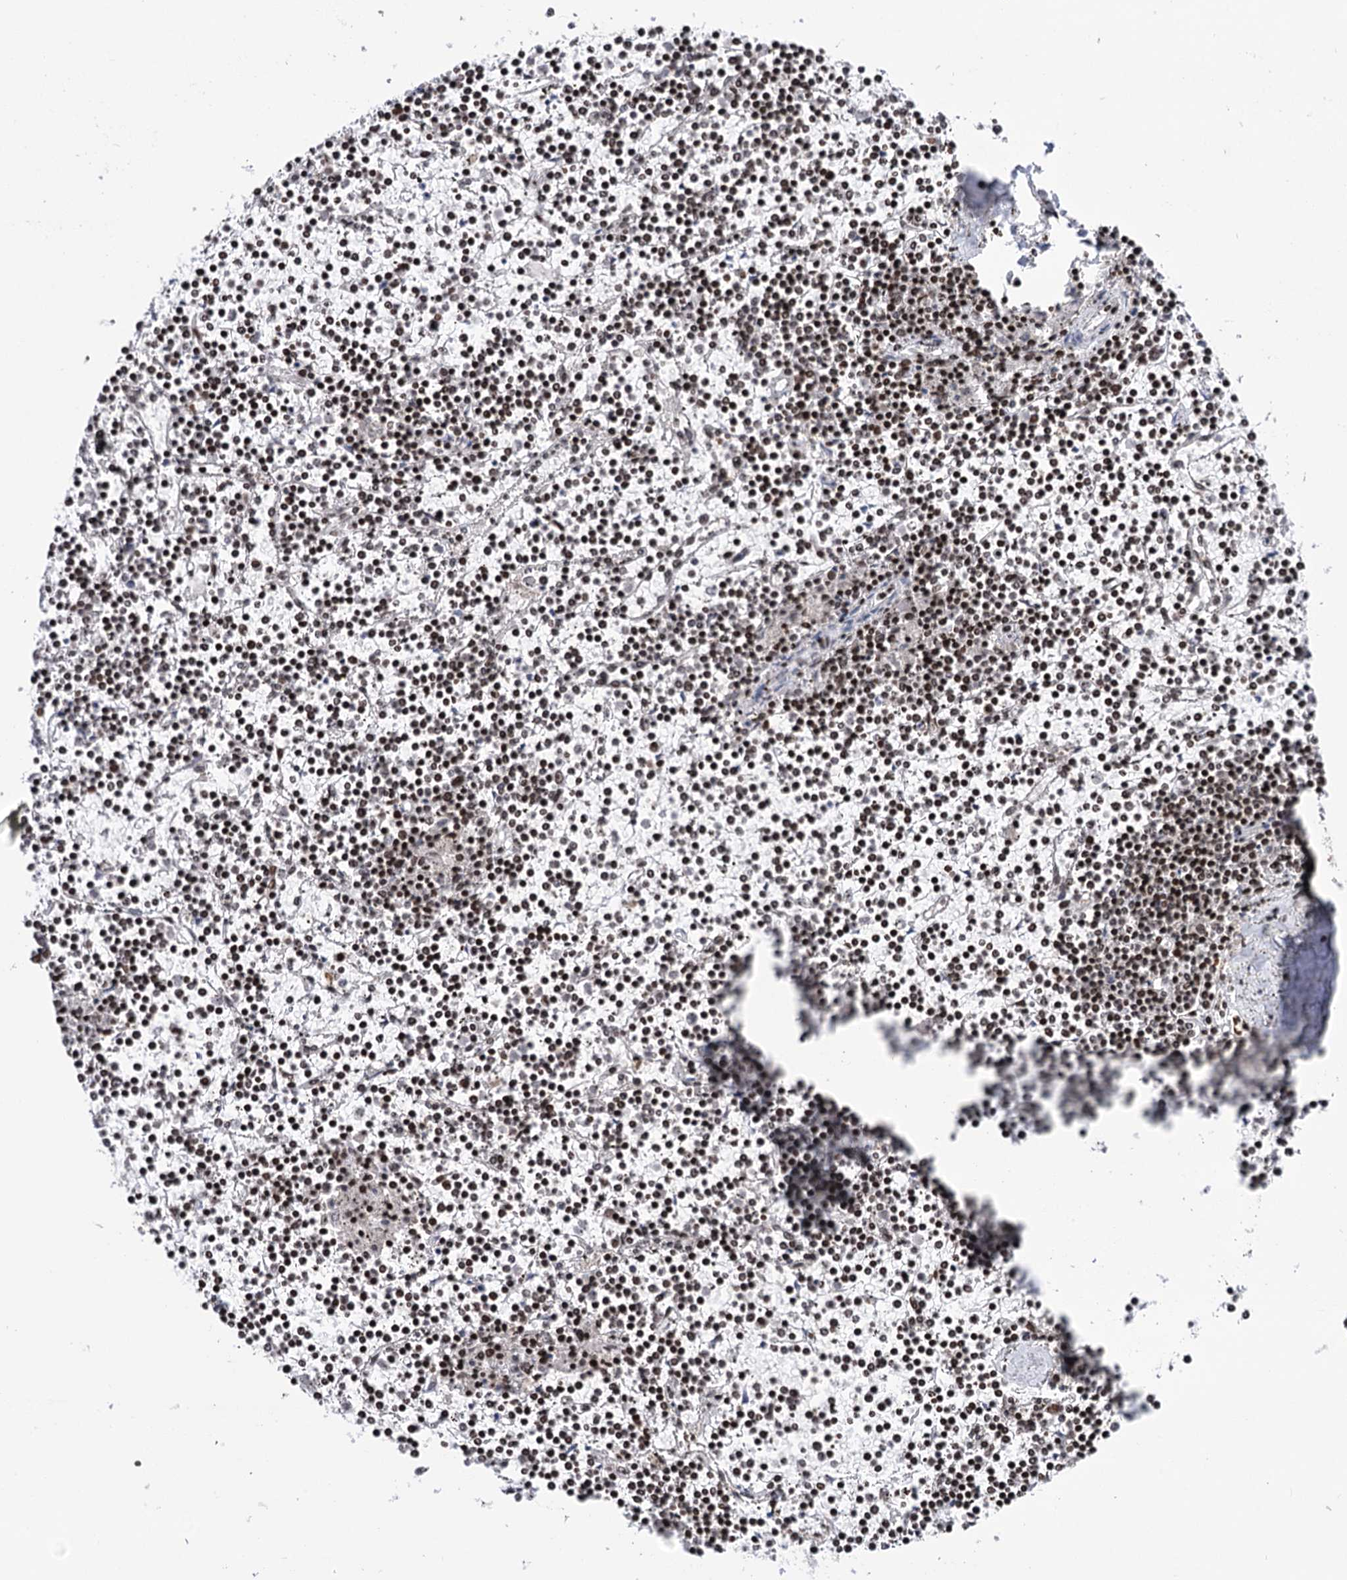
{"staining": {"intensity": "weak", "quantity": "25%-75%", "location": "nuclear"}, "tissue": "lymphoma", "cell_type": "Tumor cells", "image_type": "cancer", "snomed": [{"axis": "morphology", "description": "Malignant lymphoma, non-Hodgkin's type, Low grade"}, {"axis": "topography", "description": "Spleen"}], "caption": "Protein staining of malignant lymphoma, non-Hodgkin's type (low-grade) tissue reveals weak nuclear staining in approximately 25%-75% of tumor cells.", "gene": "CCDC77", "patient": {"sex": "female", "age": 19}}